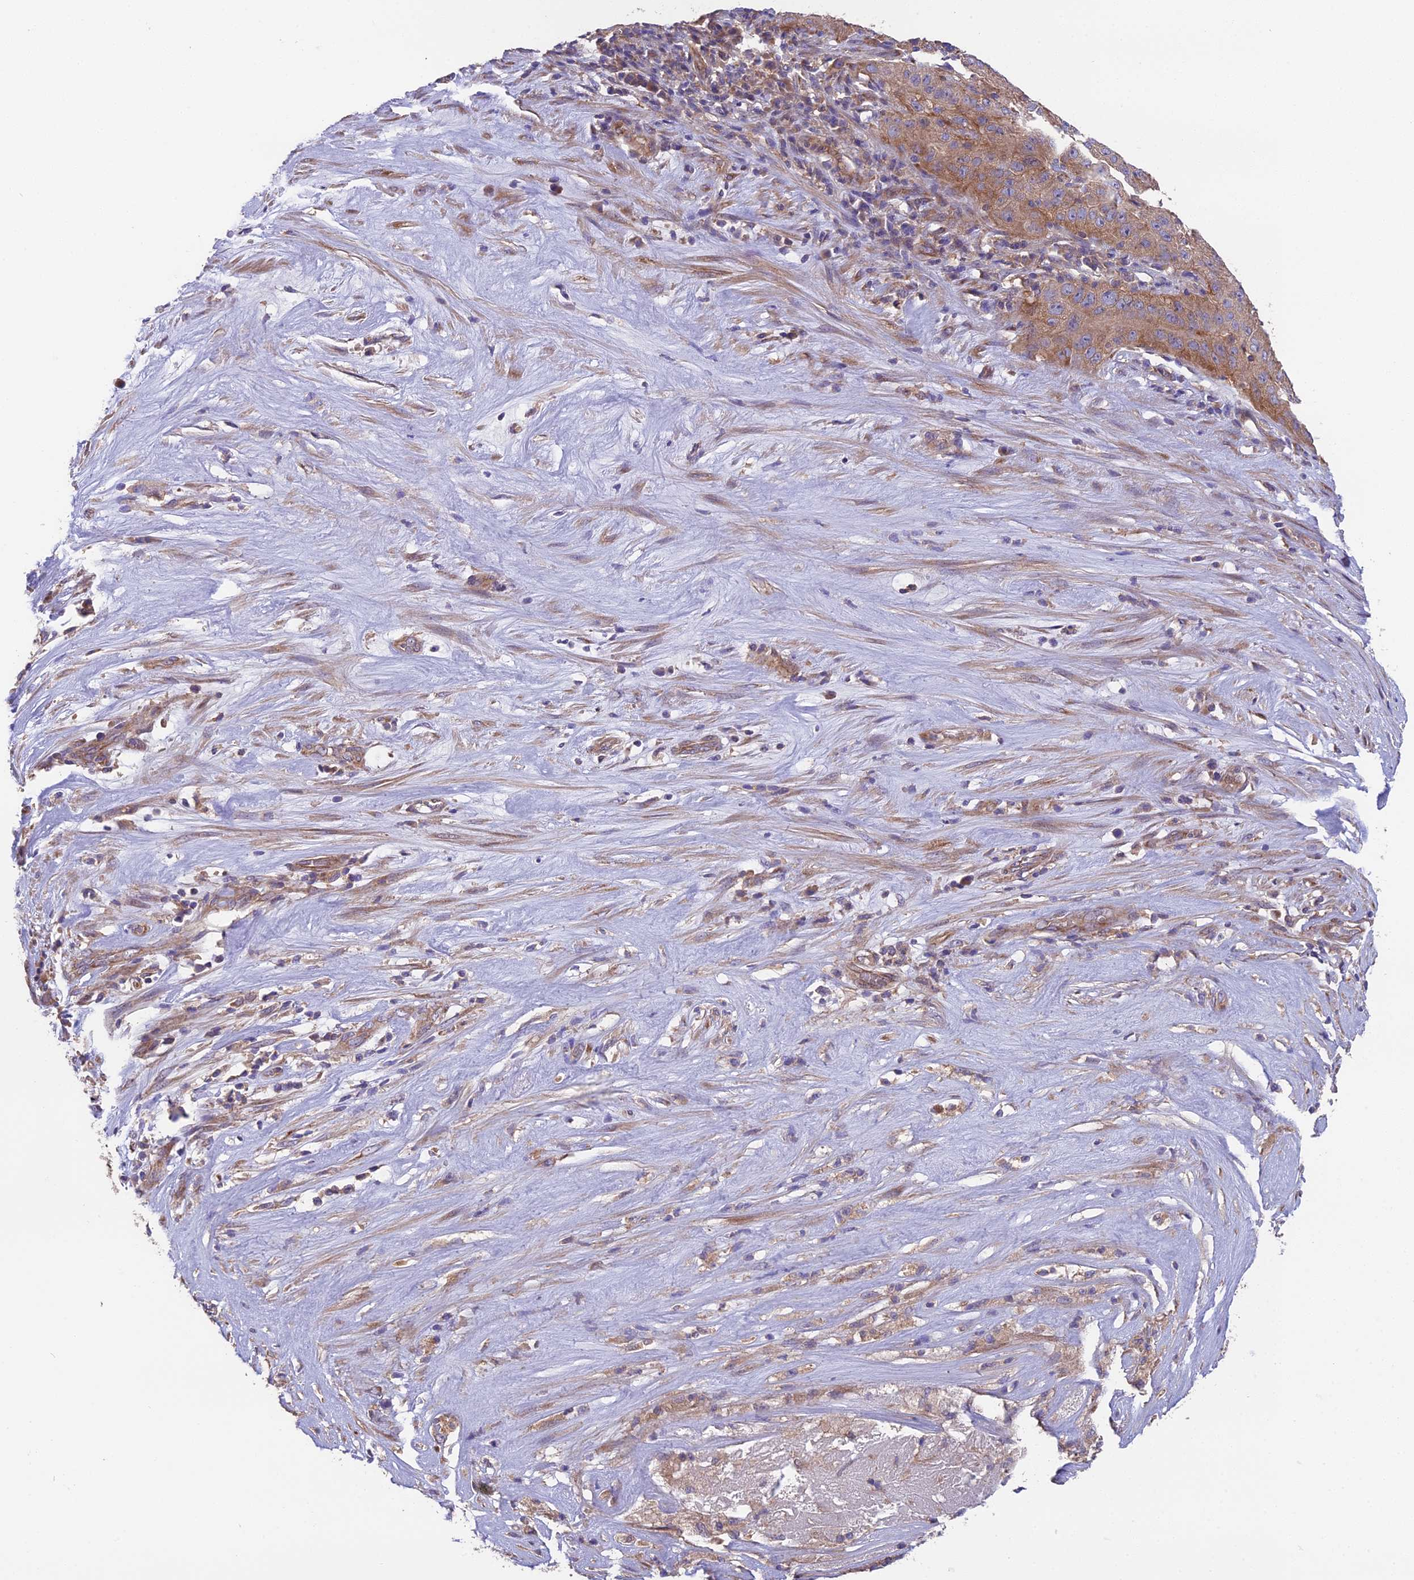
{"staining": {"intensity": "moderate", "quantity": "<25%", "location": "cytoplasmic/membranous"}, "tissue": "pancreatic cancer", "cell_type": "Tumor cells", "image_type": "cancer", "snomed": [{"axis": "morphology", "description": "Adenocarcinoma, NOS"}, {"axis": "topography", "description": "Pancreas"}], "caption": "Immunohistochemical staining of adenocarcinoma (pancreatic) reveals low levels of moderate cytoplasmic/membranous staining in about <25% of tumor cells. The protein is stained brown, and the nuclei are stained in blue (DAB (3,3'-diaminobenzidine) IHC with brightfield microscopy, high magnification).", "gene": "BLOC1S4", "patient": {"sex": "male", "age": 63}}